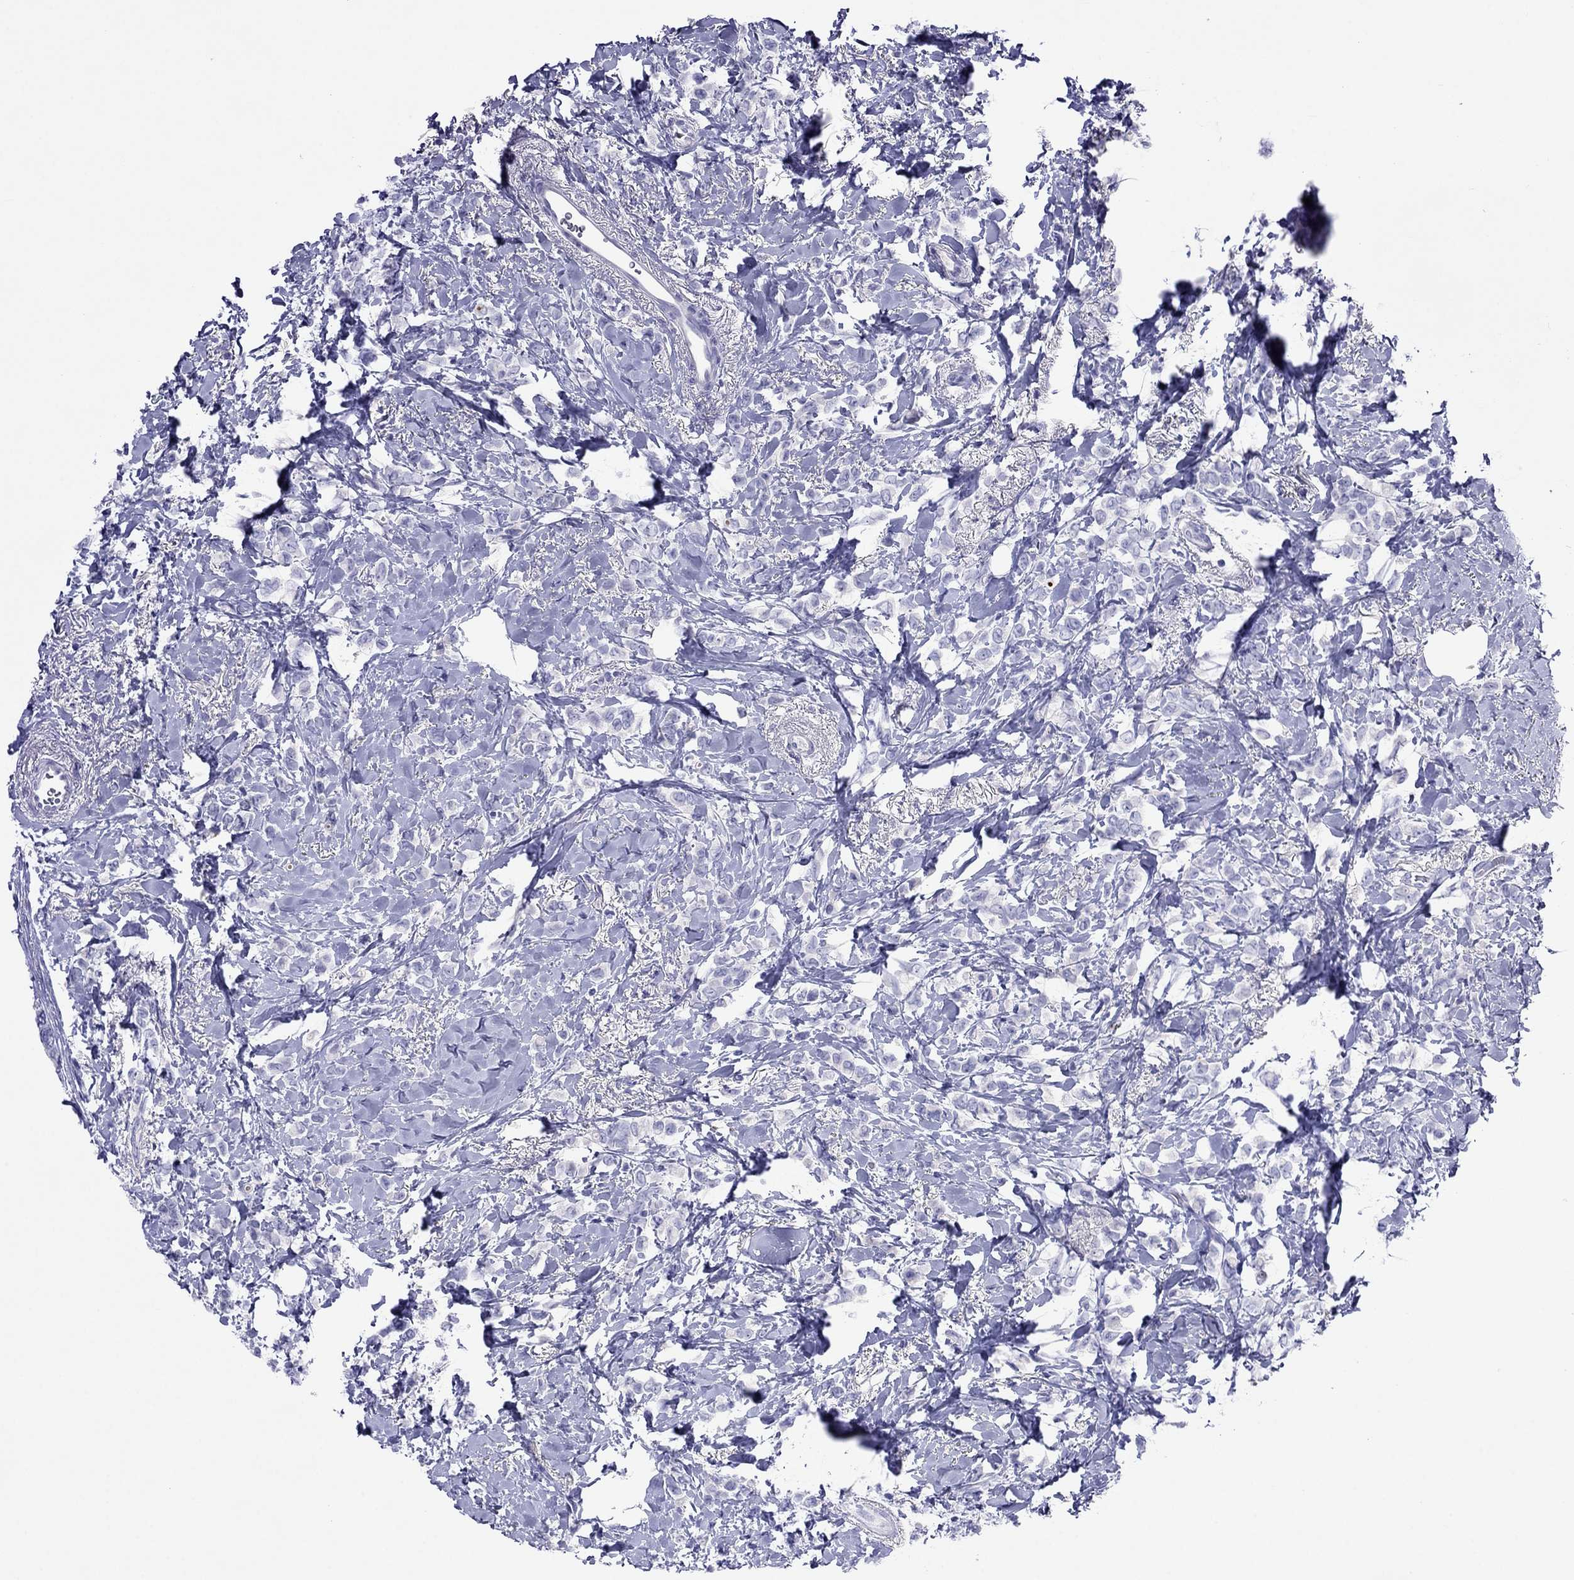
{"staining": {"intensity": "negative", "quantity": "none", "location": "none"}, "tissue": "breast cancer", "cell_type": "Tumor cells", "image_type": "cancer", "snomed": [{"axis": "morphology", "description": "Lobular carcinoma"}, {"axis": "topography", "description": "Breast"}], "caption": "Lobular carcinoma (breast) was stained to show a protein in brown. There is no significant staining in tumor cells.", "gene": "PCDHA6", "patient": {"sex": "female", "age": 66}}